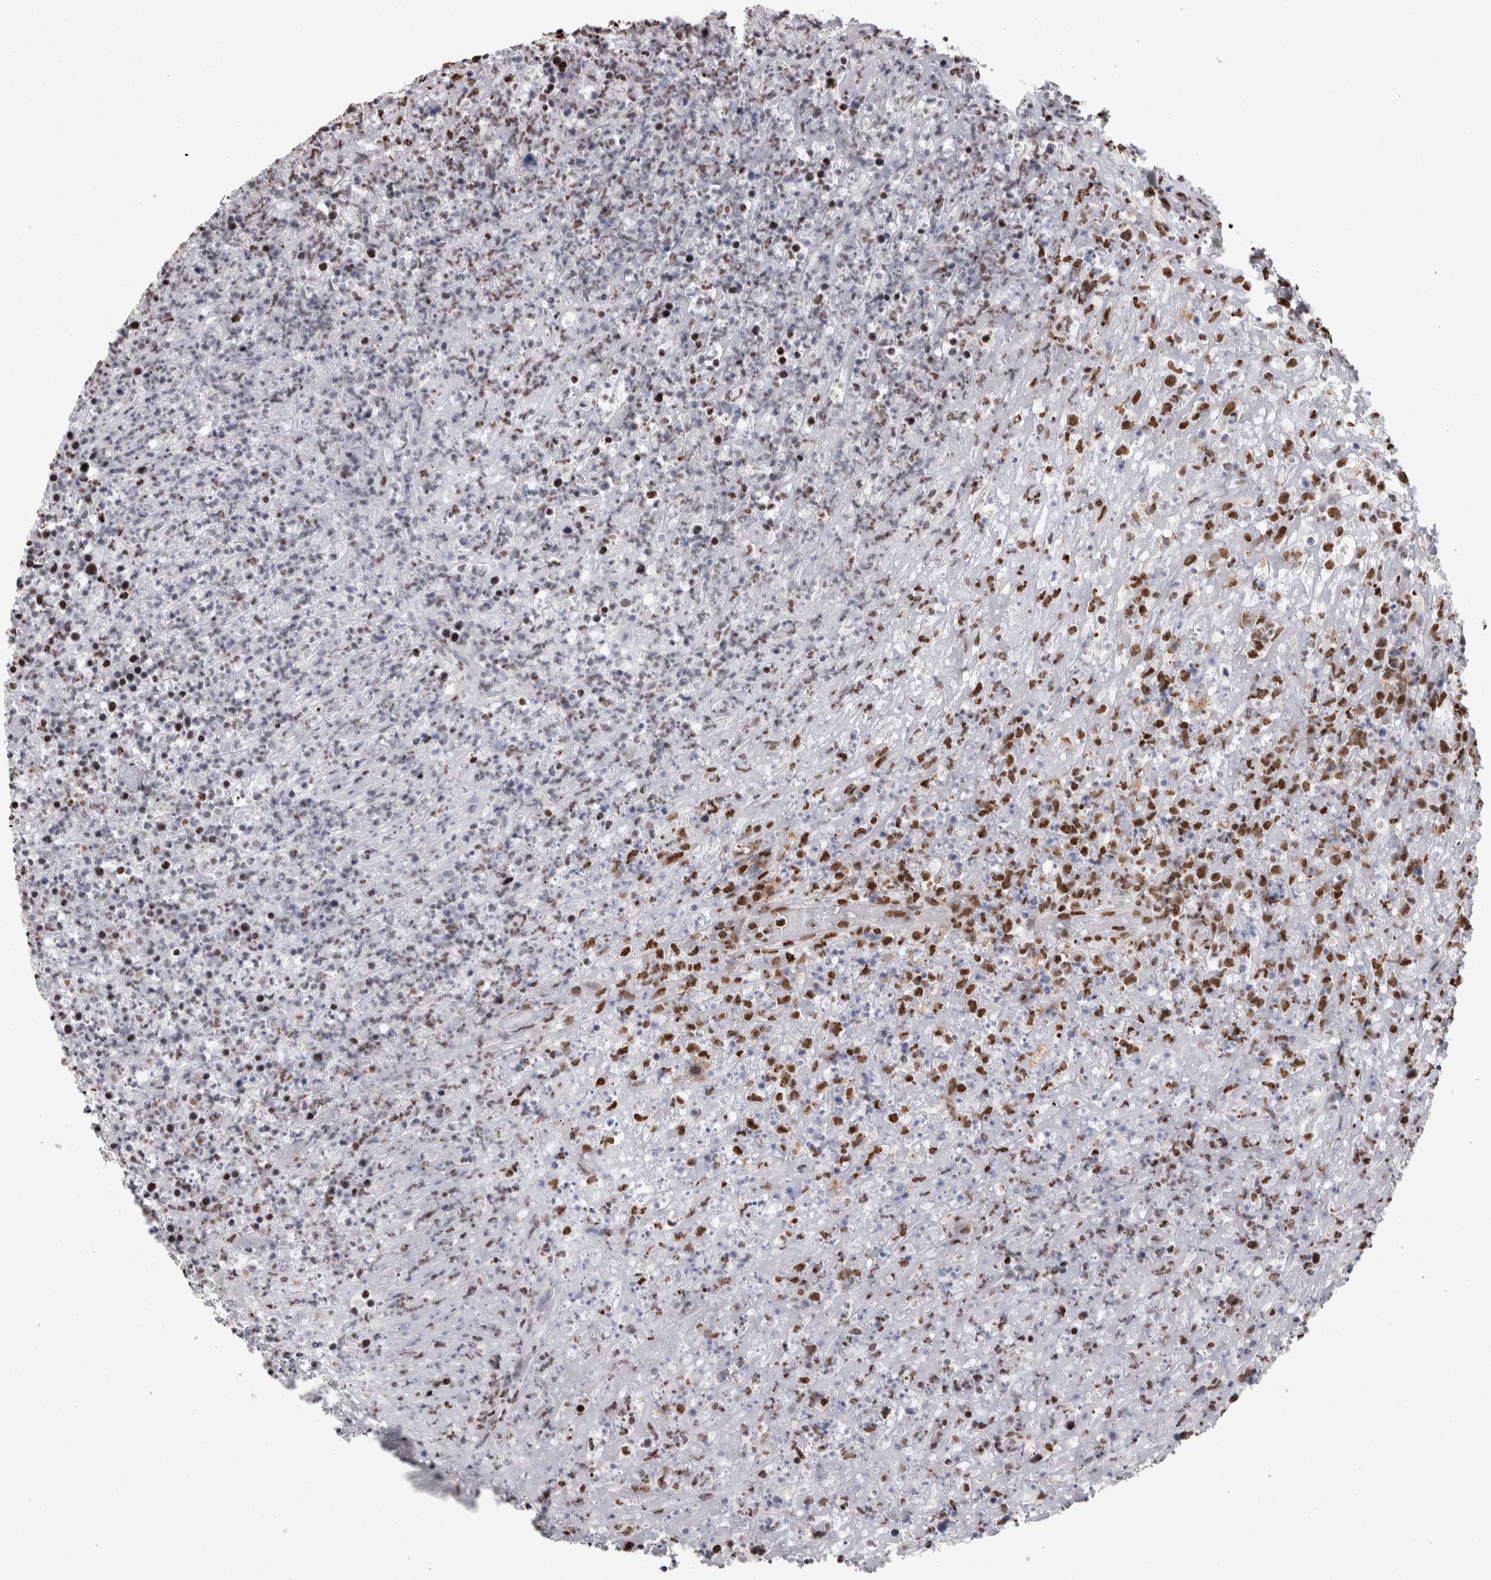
{"staining": {"intensity": "moderate", "quantity": ">75%", "location": "nuclear"}, "tissue": "lymphoma", "cell_type": "Tumor cells", "image_type": "cancer", "snomed": [{"axis": "morphology", "description": "Malignant lymphoma, non-Hodgkin's type, High grade"}, {"axis": "topography", "description": "Colon"}], "caption": "IHC of high-grade malignant lymphoma, non-Hodgkin's type displays medium levels of moderate nuclear staining in approximately >75% of tumor cells.", "gene": "HNRNPM", "patient": {"sex": "female", "age": 53}}